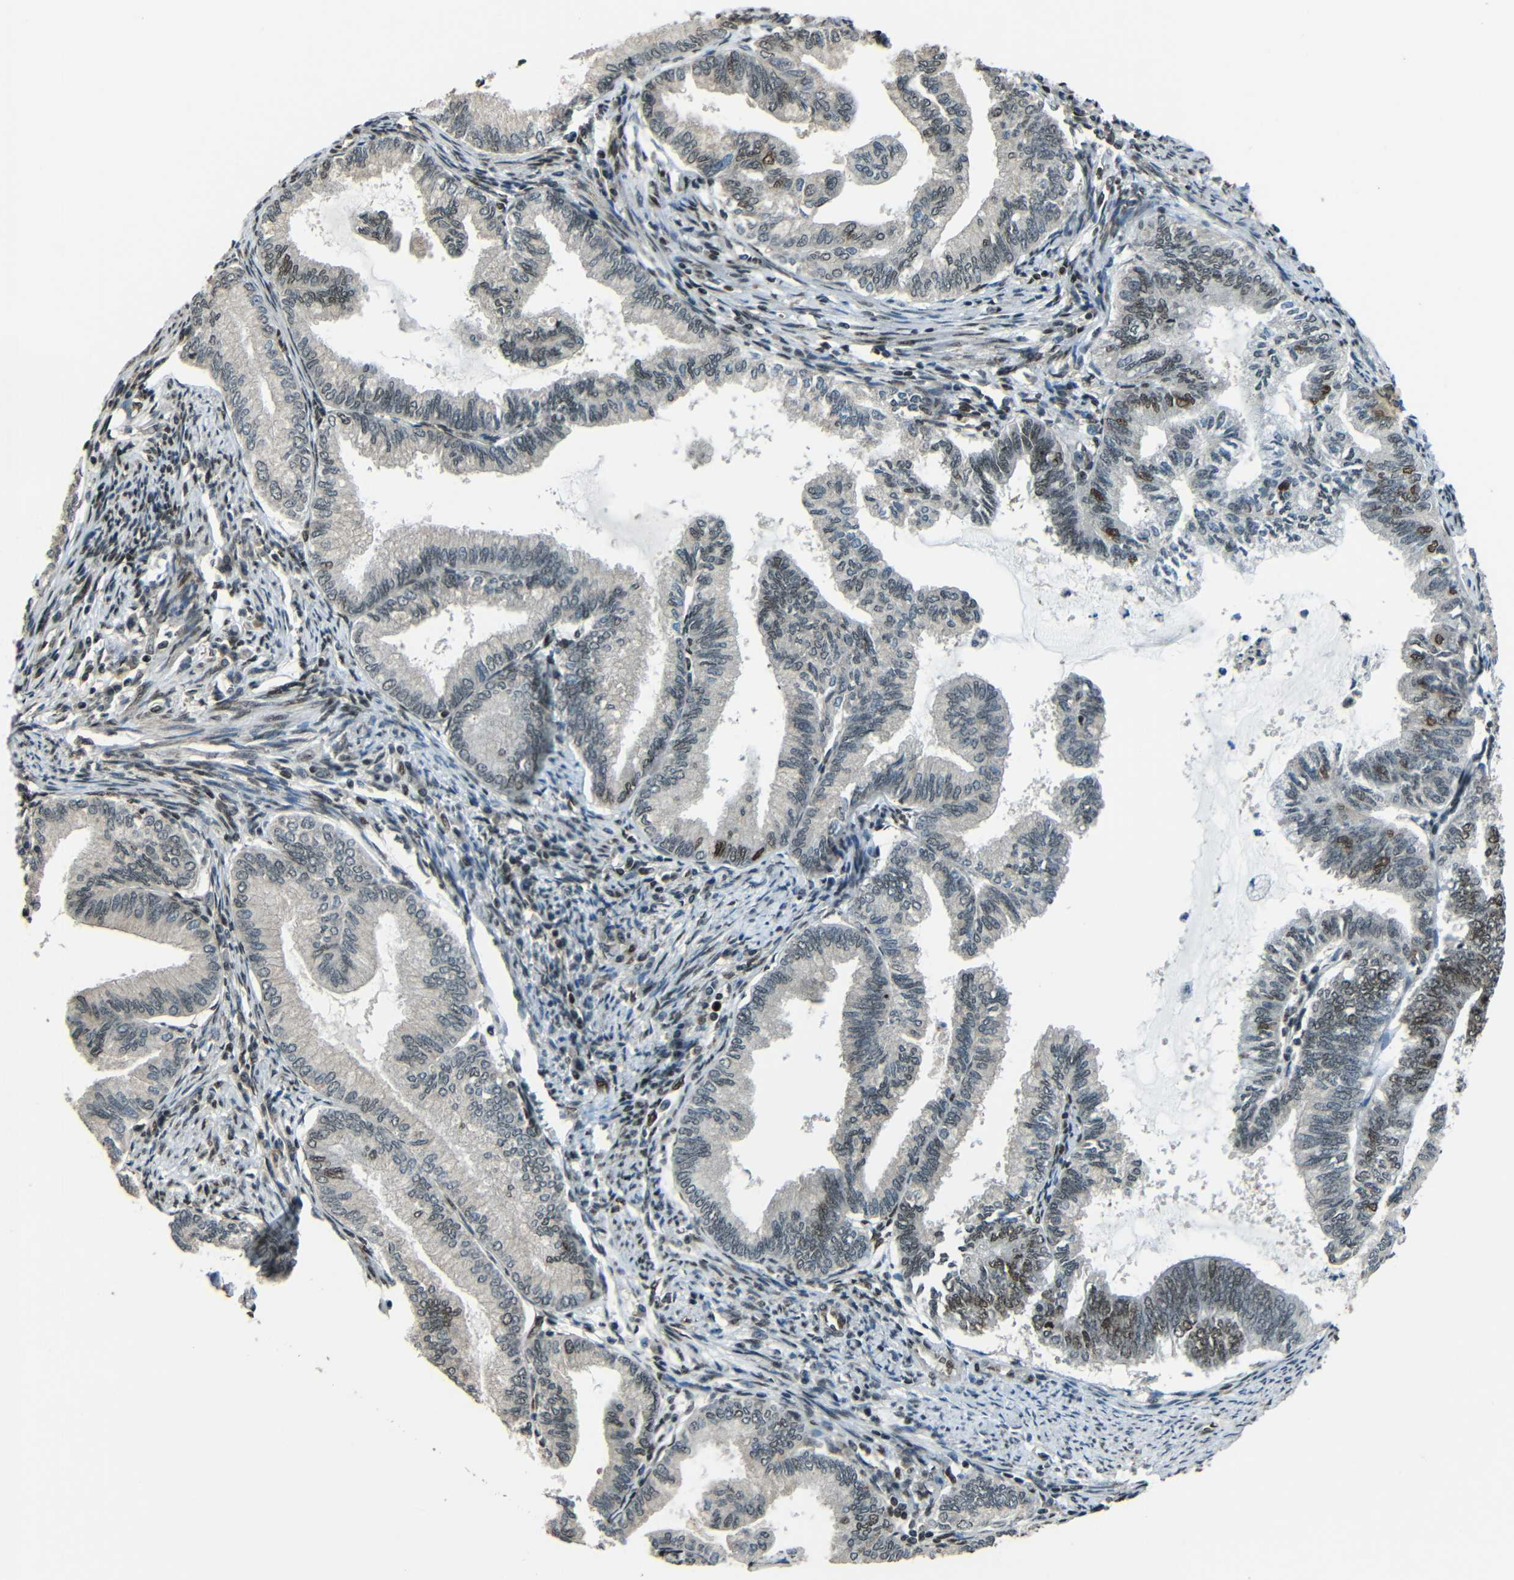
{"staining": {"intensity": "weak", "quantity": "<25%", "location": "cytoplasmic/membranous,nuclear"}, "tissue": "endometrial cancer", "cell_type": "Tumor cells", "image_type": "cancer", "snomed": [{"axis": "morphology", "description": "Adenocarcinoma, NOS"}, {"axis": "topography", "description": "Endometrium"}], "caption": "Immunohistochemistry image of neoplastic tissue: endometrial cancer (adenocarcinoma) stained with DAB exhibits no significant protein staining in tumor cells. Brightfield microscopy of immunohistochemistry (IHC) stained with DAB (3,3'-diaminobenzidine) (brown) and hematoxylin (blue), captured at high magnification.", "gene": "PSIP1", "patient": {"sex": "female", "age": 86}}